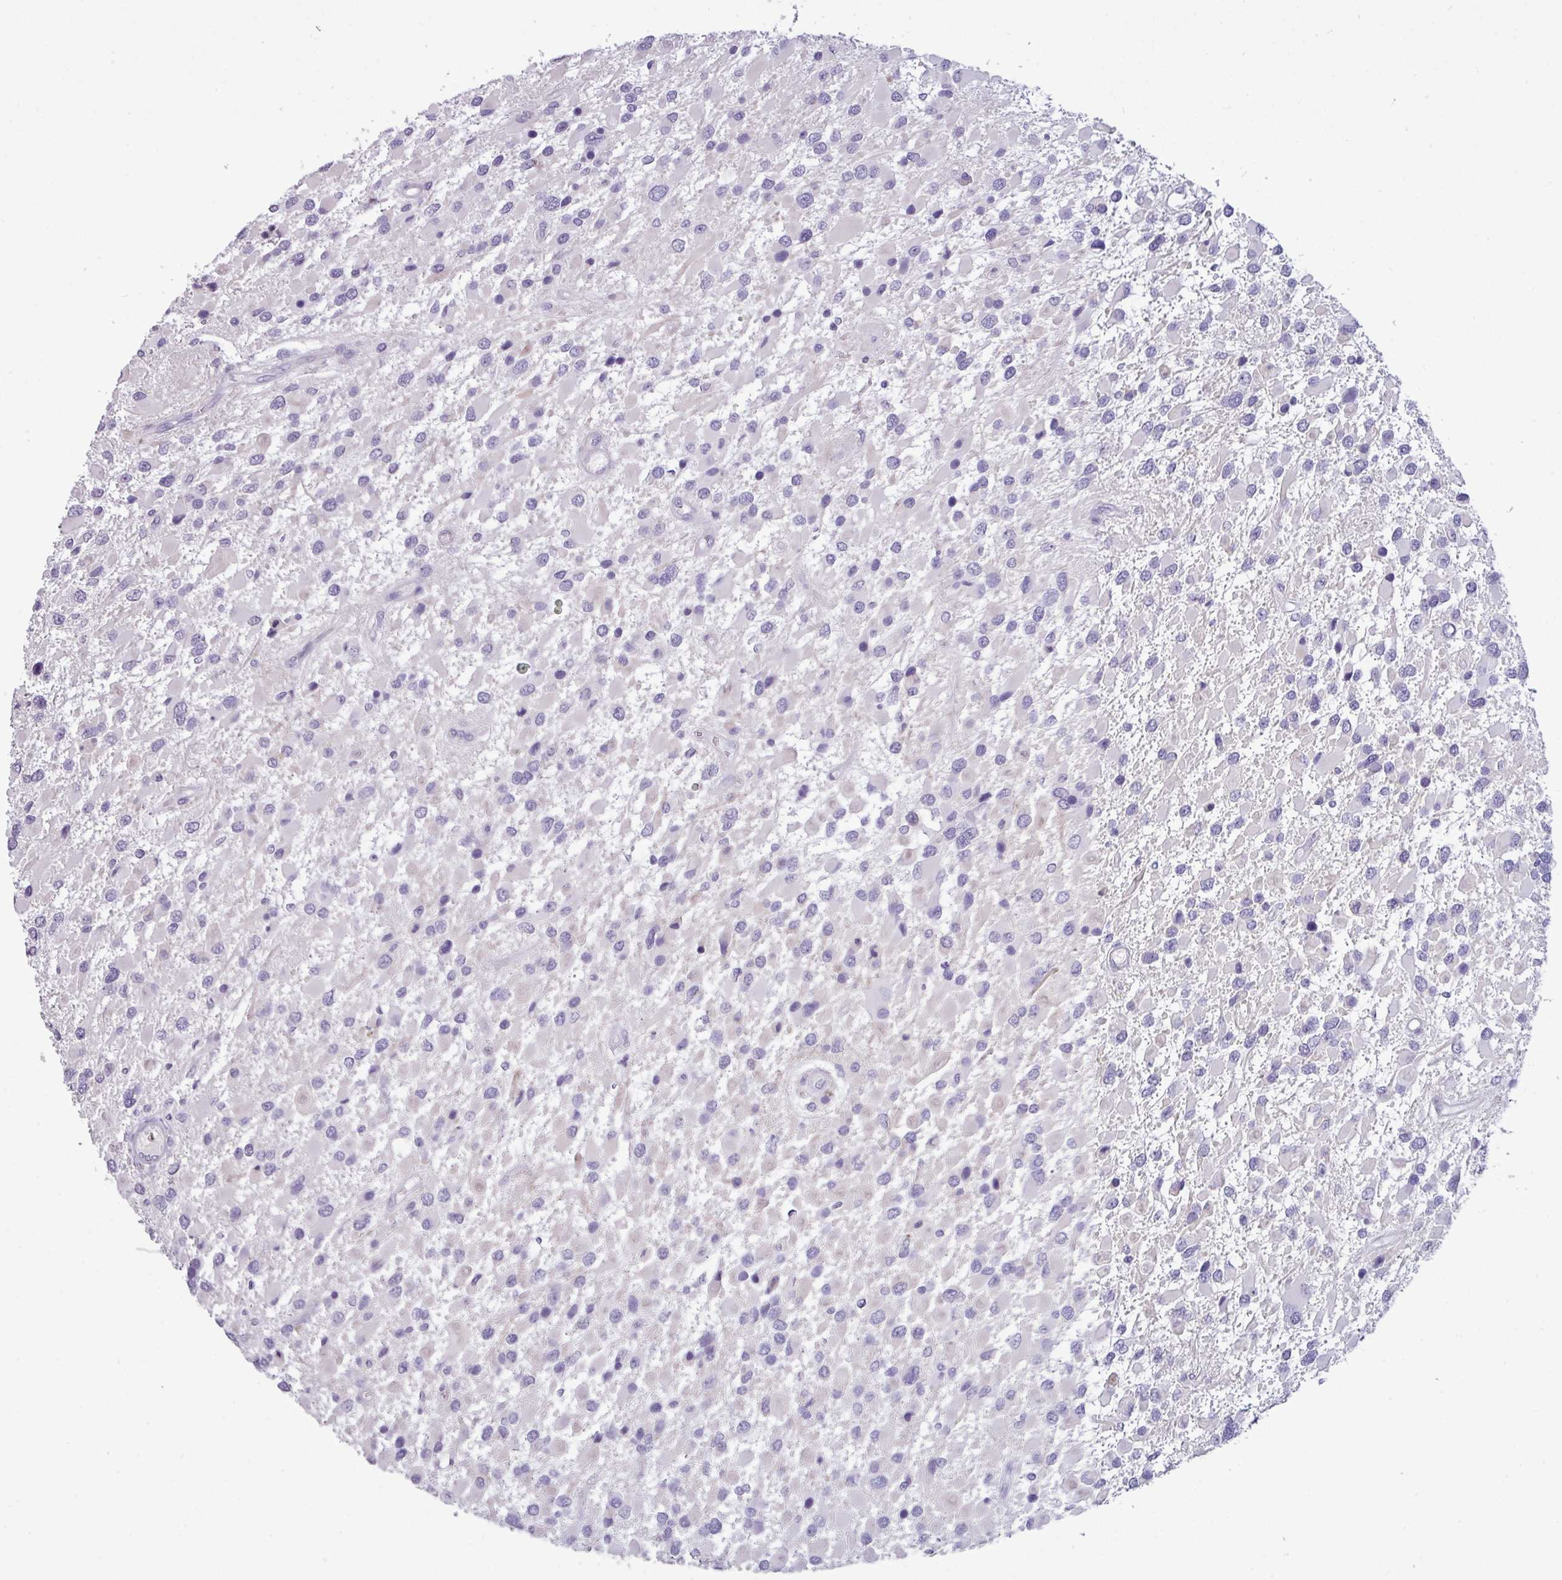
{"staining": {"intensity": "negative", "quantity": "none", "location": "none"}, "tissue": "glioma", "cell_type": "Tumor cells", "image_type": "cancer", "snomed": [{"axis": "morphology", "description": "Glioma, malignant, High grade"}, {"axis": "topography", "description": "Brain"}], "caption": "Tumor cells are negative for protein expression in human malignant glioma (high-grade).", "gene": "TMEM91", "patient": {"sex": "male", "age": 53}}